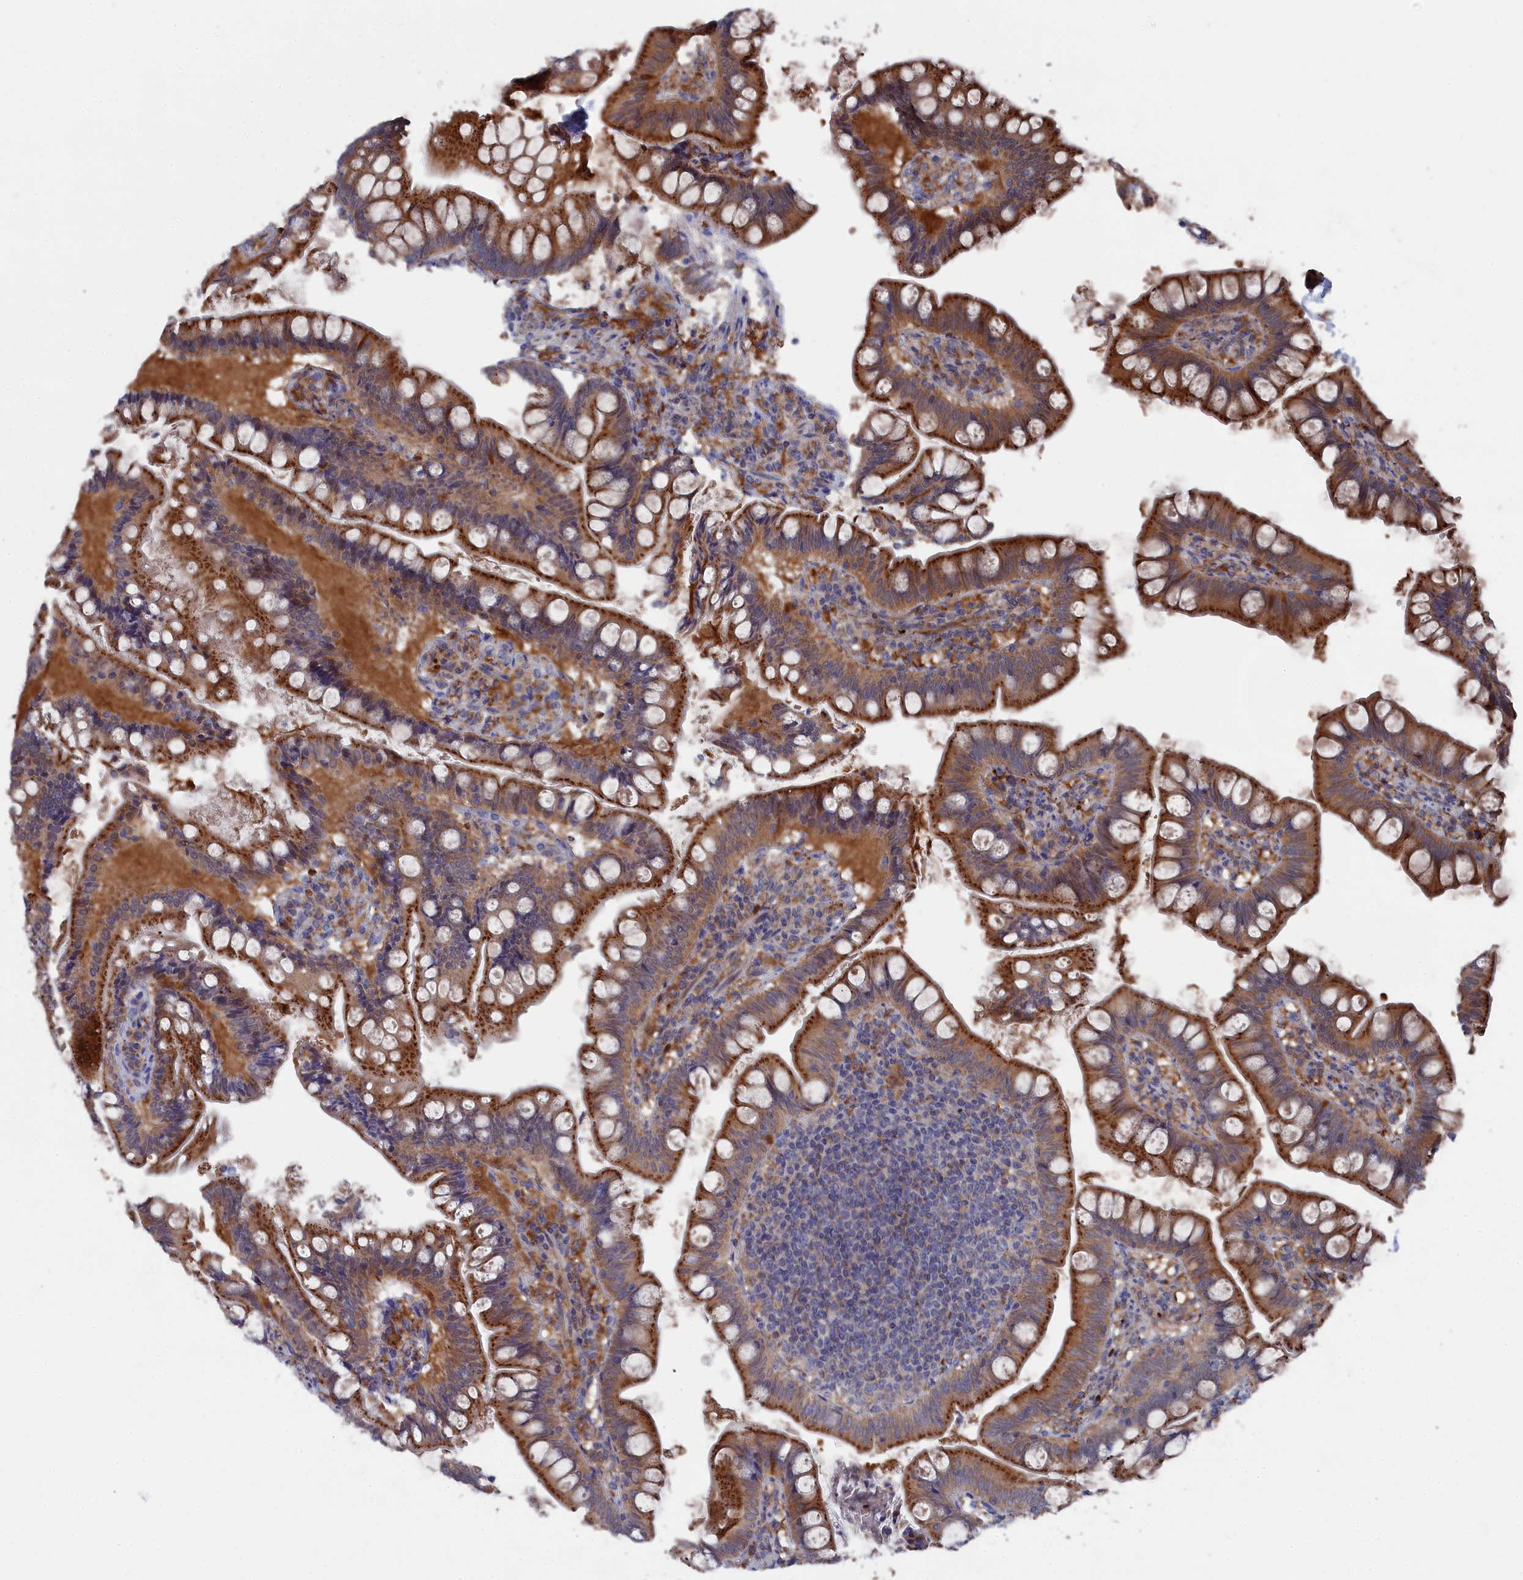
{"staining": {"intensity": "strong", "quantity": ">75%", "location": "cytoplasmic/membranous"}, "tissue": "small intestine", "cell_type": "Glandular cells", "image_type": "normal", "snomed": [{"axis": "morphology", "description": "Normal tissue, NOS"}, {"axis": "topography", "description": "Small intestine"}], "caption": "This is an image of immunohistochemistry (IHC) staining of normal small intestine, which shows strong positivity in the cytoplasmic/membranous of glandular cells.", "gene": "SMG9", "patient": {"sex": "male", "age": 7}}